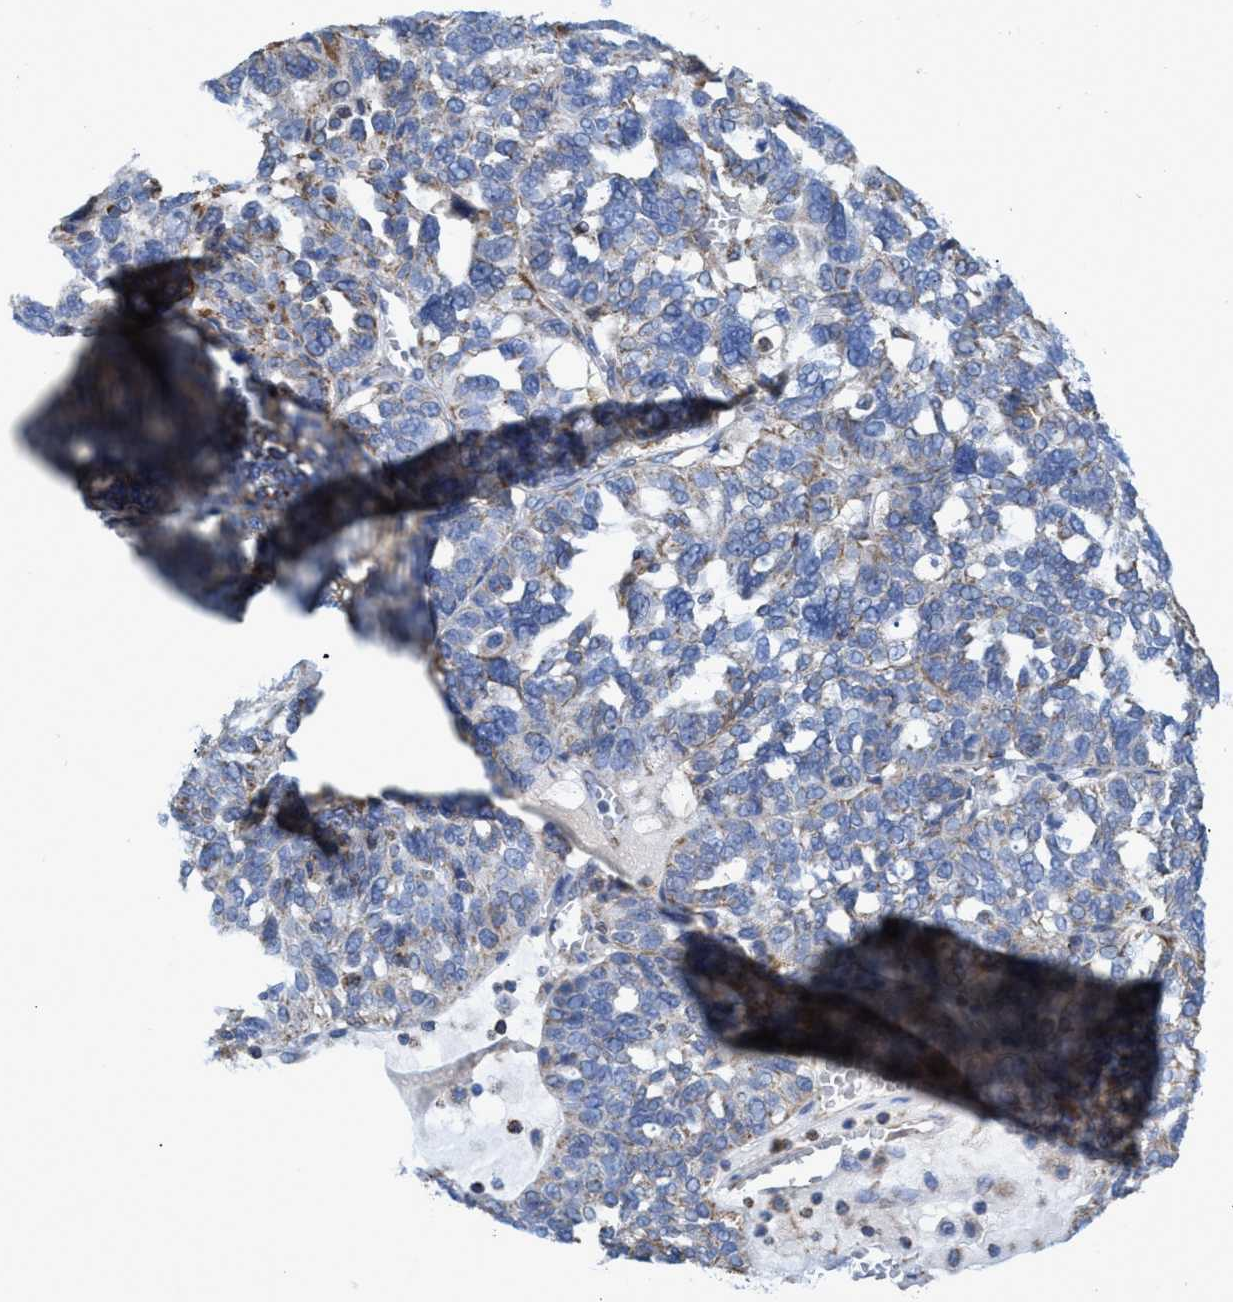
{"staining": {"intensity": "negative", "quantity": "none", "location": "none"}, "tissue": "ovarian cancer", "cell_type": "Tumor cells", "image_type": "cancer", "snomed": [{"axis": "morphology", "description": "Cystadenocarcinoma, serous, NOS"}, {"axis": "topography", "description": "Ovary"}], "caption": "This is an IHC photomicrograph of ovarian cancer. There is no expression in tumor cells.", "gene": "CRYZ", "patient": {"sex": "female", "age": 59}}